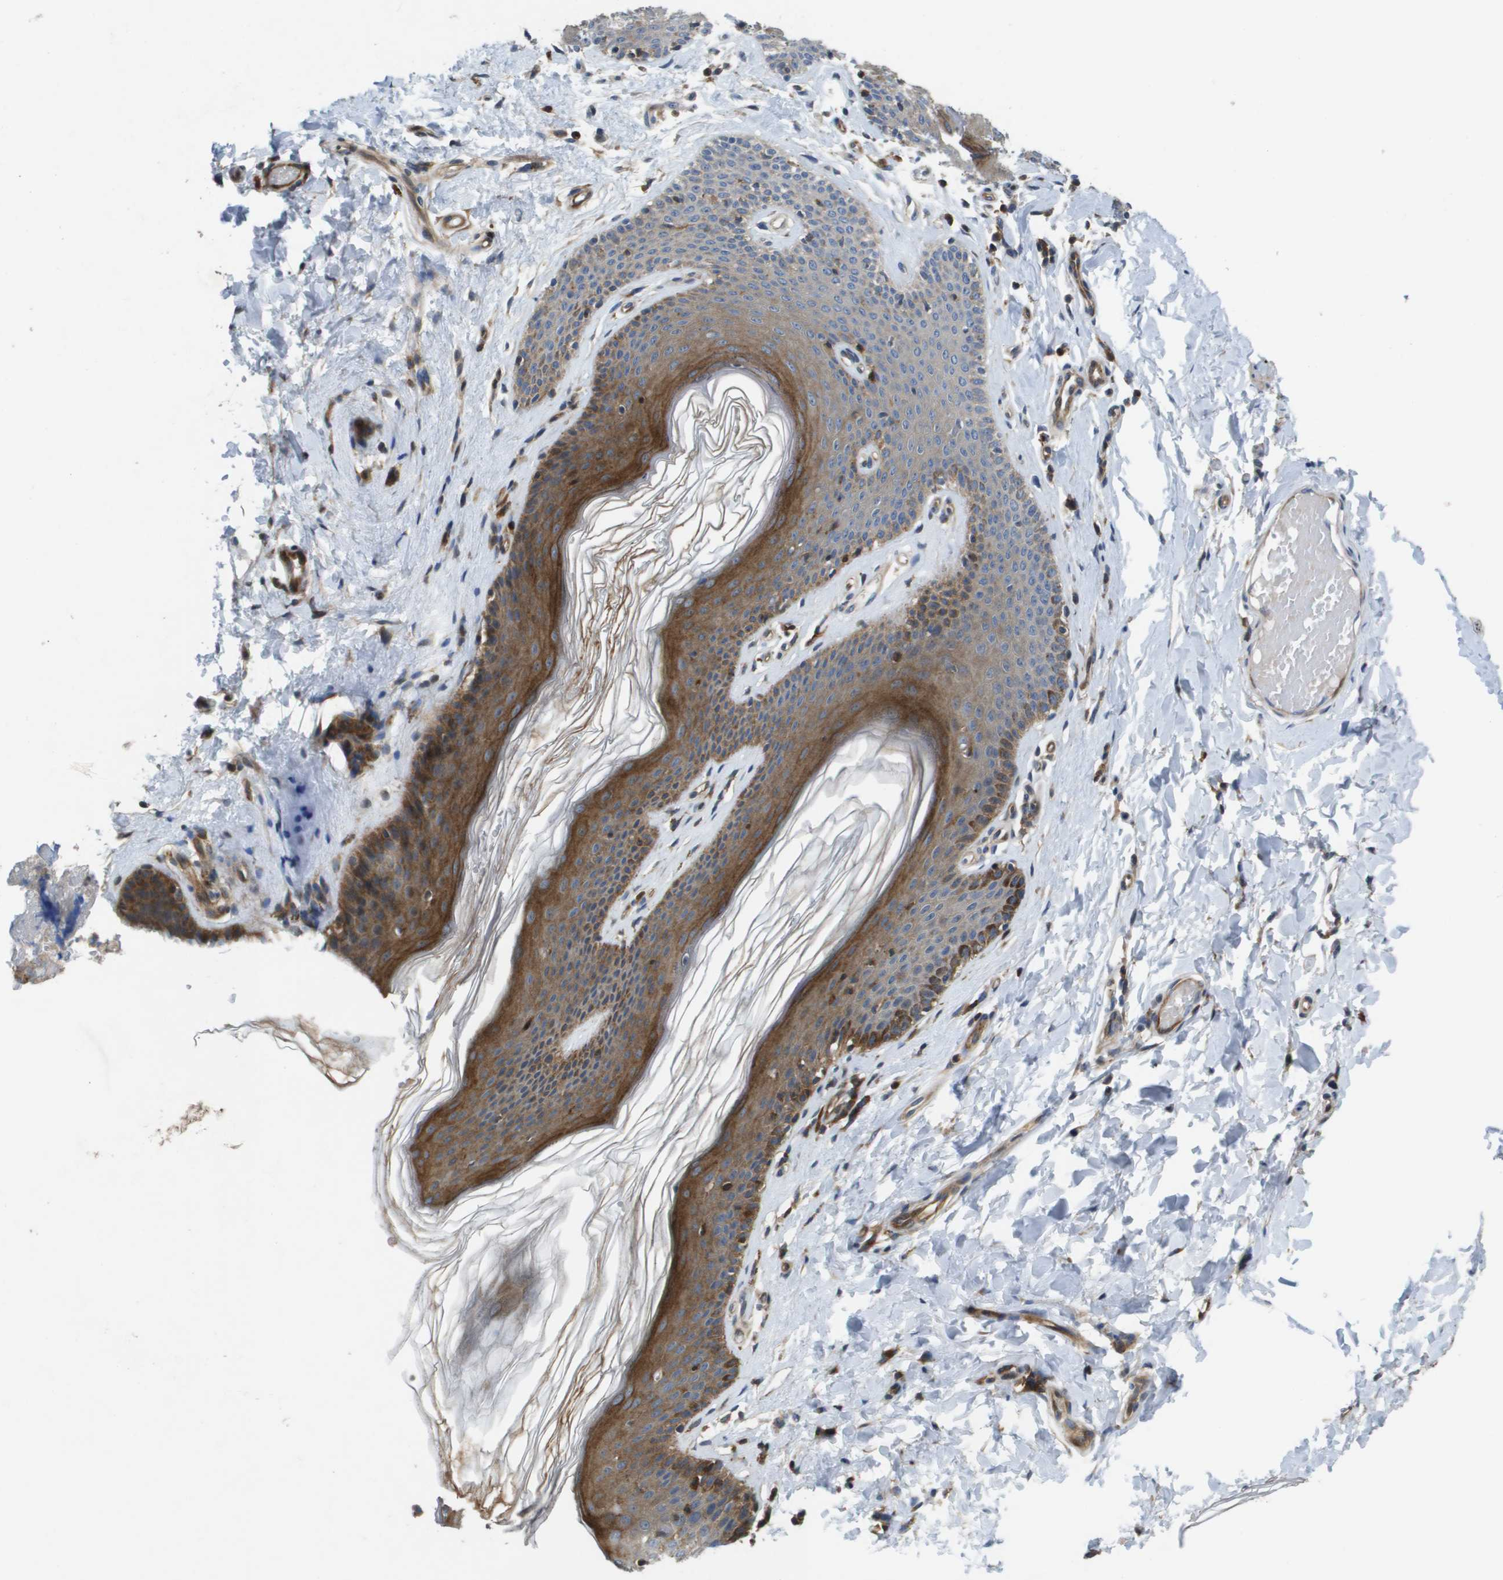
{"staining": {"intensity": "moderate", "quantity": ">75%", "location": "cytoplasmic/membranous"}, "tissue": "skin", "cell_type": "Epidermal cells", "image_type": "normal", "snomed": [{"axis": "morphology", "description": "Normal tissue, NOS"}, {"axis": "topography", "description": "Vulva"}], "caption": "IHC staining of benign skin, which demonstrates medium levels of moderate cytoplasmic/membranous staining in approximately >75% of epidermal cells indicating moderate cytoplasmic/membranous protein staining. The staining was performed using DAB (3,3'-diaminobenzidine) (brown) for protein detection and nuclei were counterstained in hematoxylin (blue).", "gene": "SCN4B", "patient": {"sex": "female", "age": 66}}